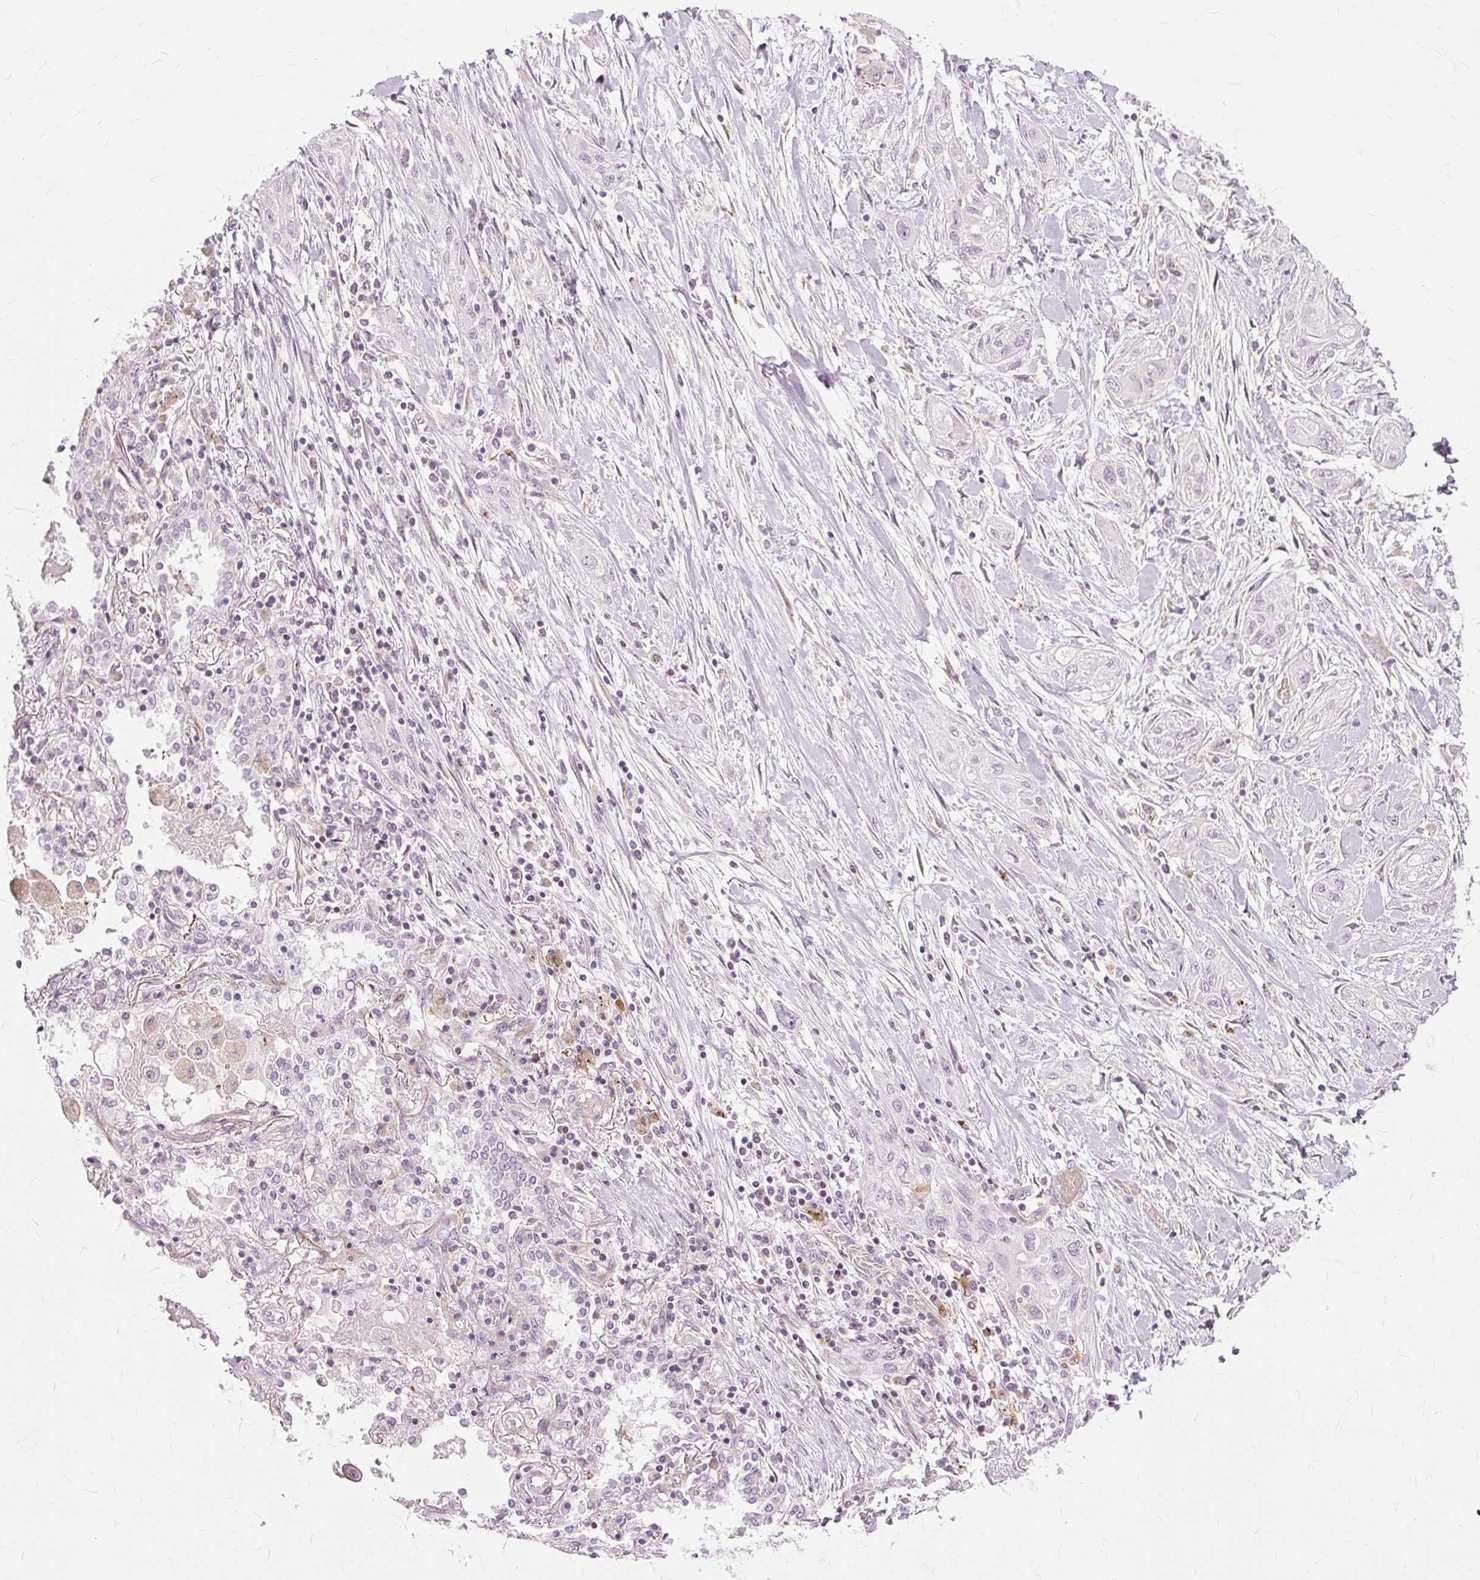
{"staining": {"intensity": "negative", "quantity": "none", "location": "none"}, "tissue": "lung cancer", "cell_type": "Tumor cells", "image_type": "cancer", "snomed": [{"axis": "morphology", "description": "Squamous cell carcinoma, NOS"}, {"axis": "topography", "description": "Lung"}], "caption": "An IHC micrograph of lung cancer is shown. There is no staining in tumor cells of lung cancer.", "gene": "MMACHC", "patient": {"sex": "female", "age": 47}}